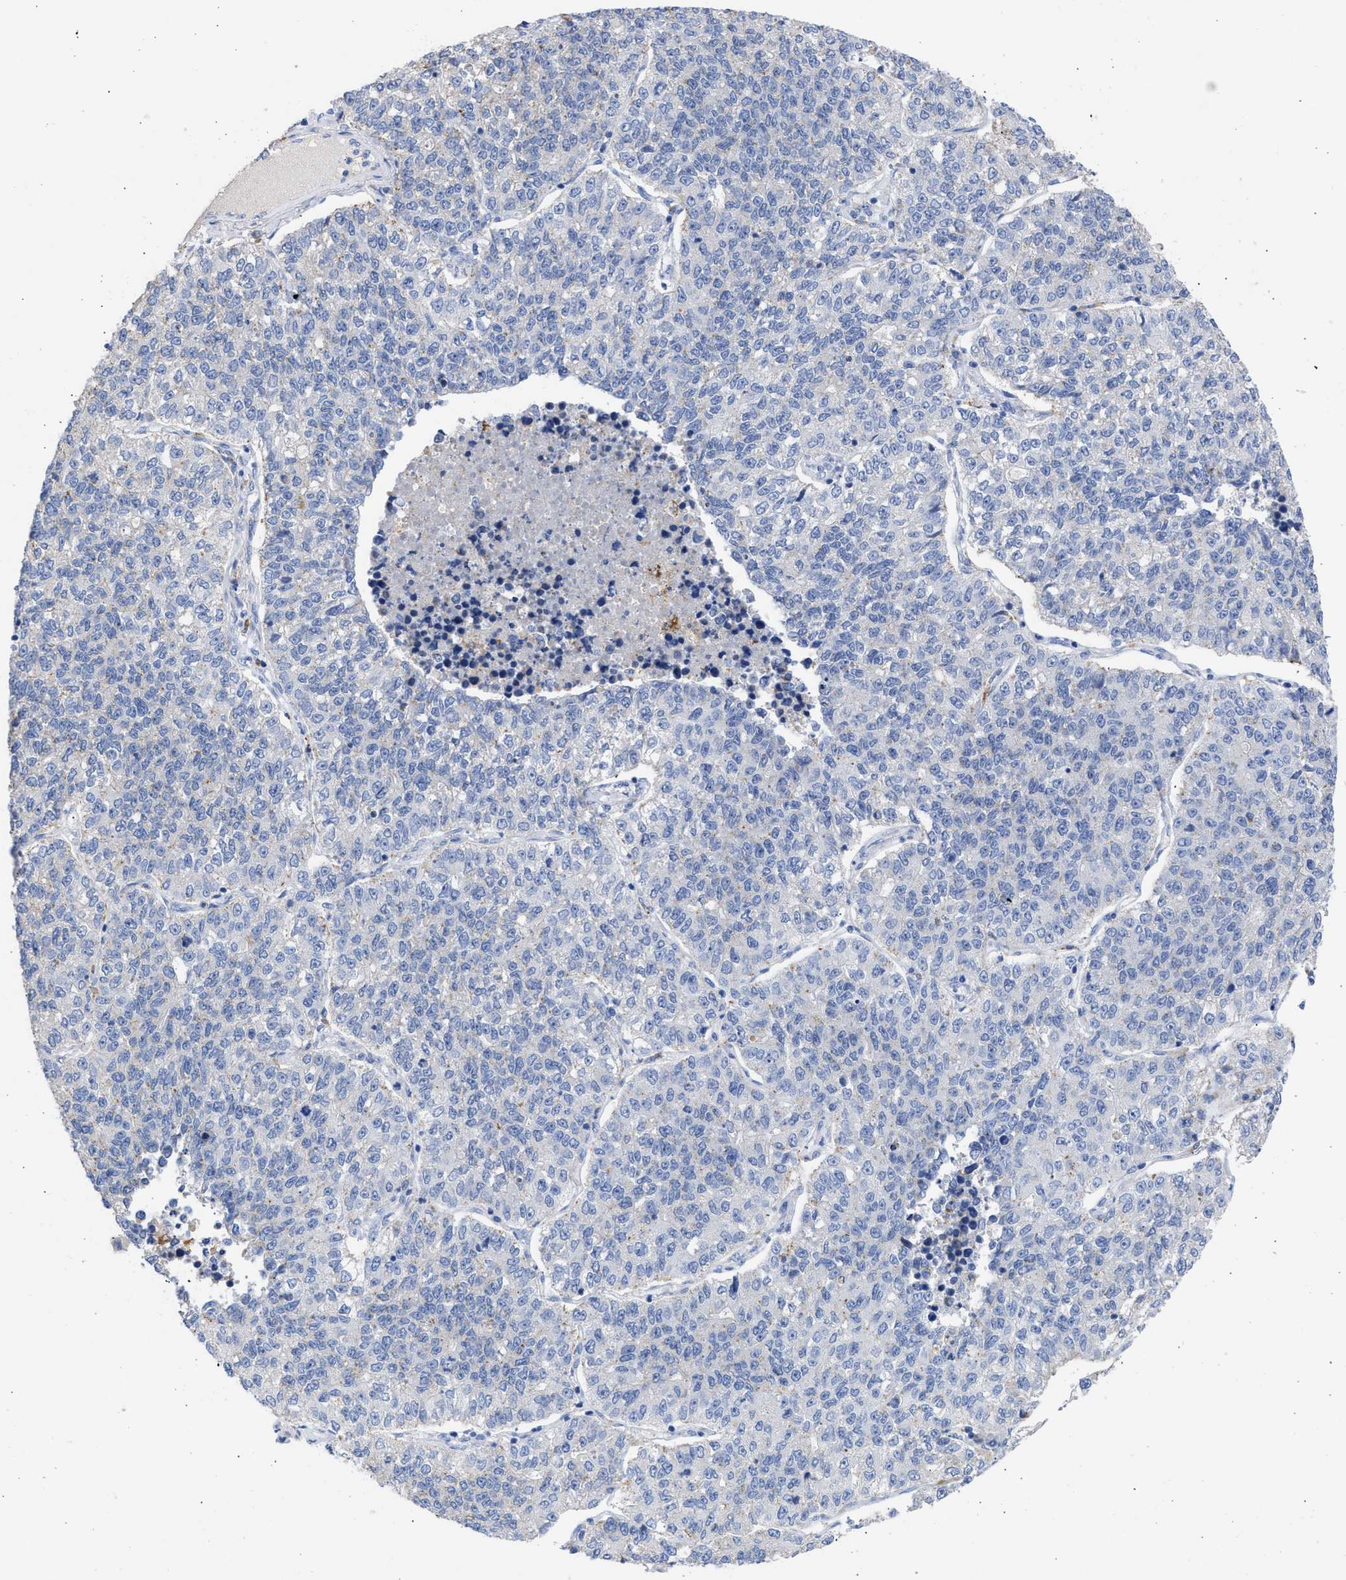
{"staining": {"intensity": "negative", "quantity": "none", "location": "none"}, "tissue": "lung cancer", "cell_type": "Tumor cells", "image_type": "cancer", "snomed": [{"axis": "morphology", "description": "Adenocarcinoma, NOS"}, {"axis": "topography", "description": "Lung"}], "caption": "IHC histopathology image of human lung cancer stained for a protein (brown), which displays no staining in tumor cells. (DAB immunohistochemistry (IHC) with hematoxylin counter stain).", "gene": "RSPH1", "patient": {"sex": "male", "age": 49}}